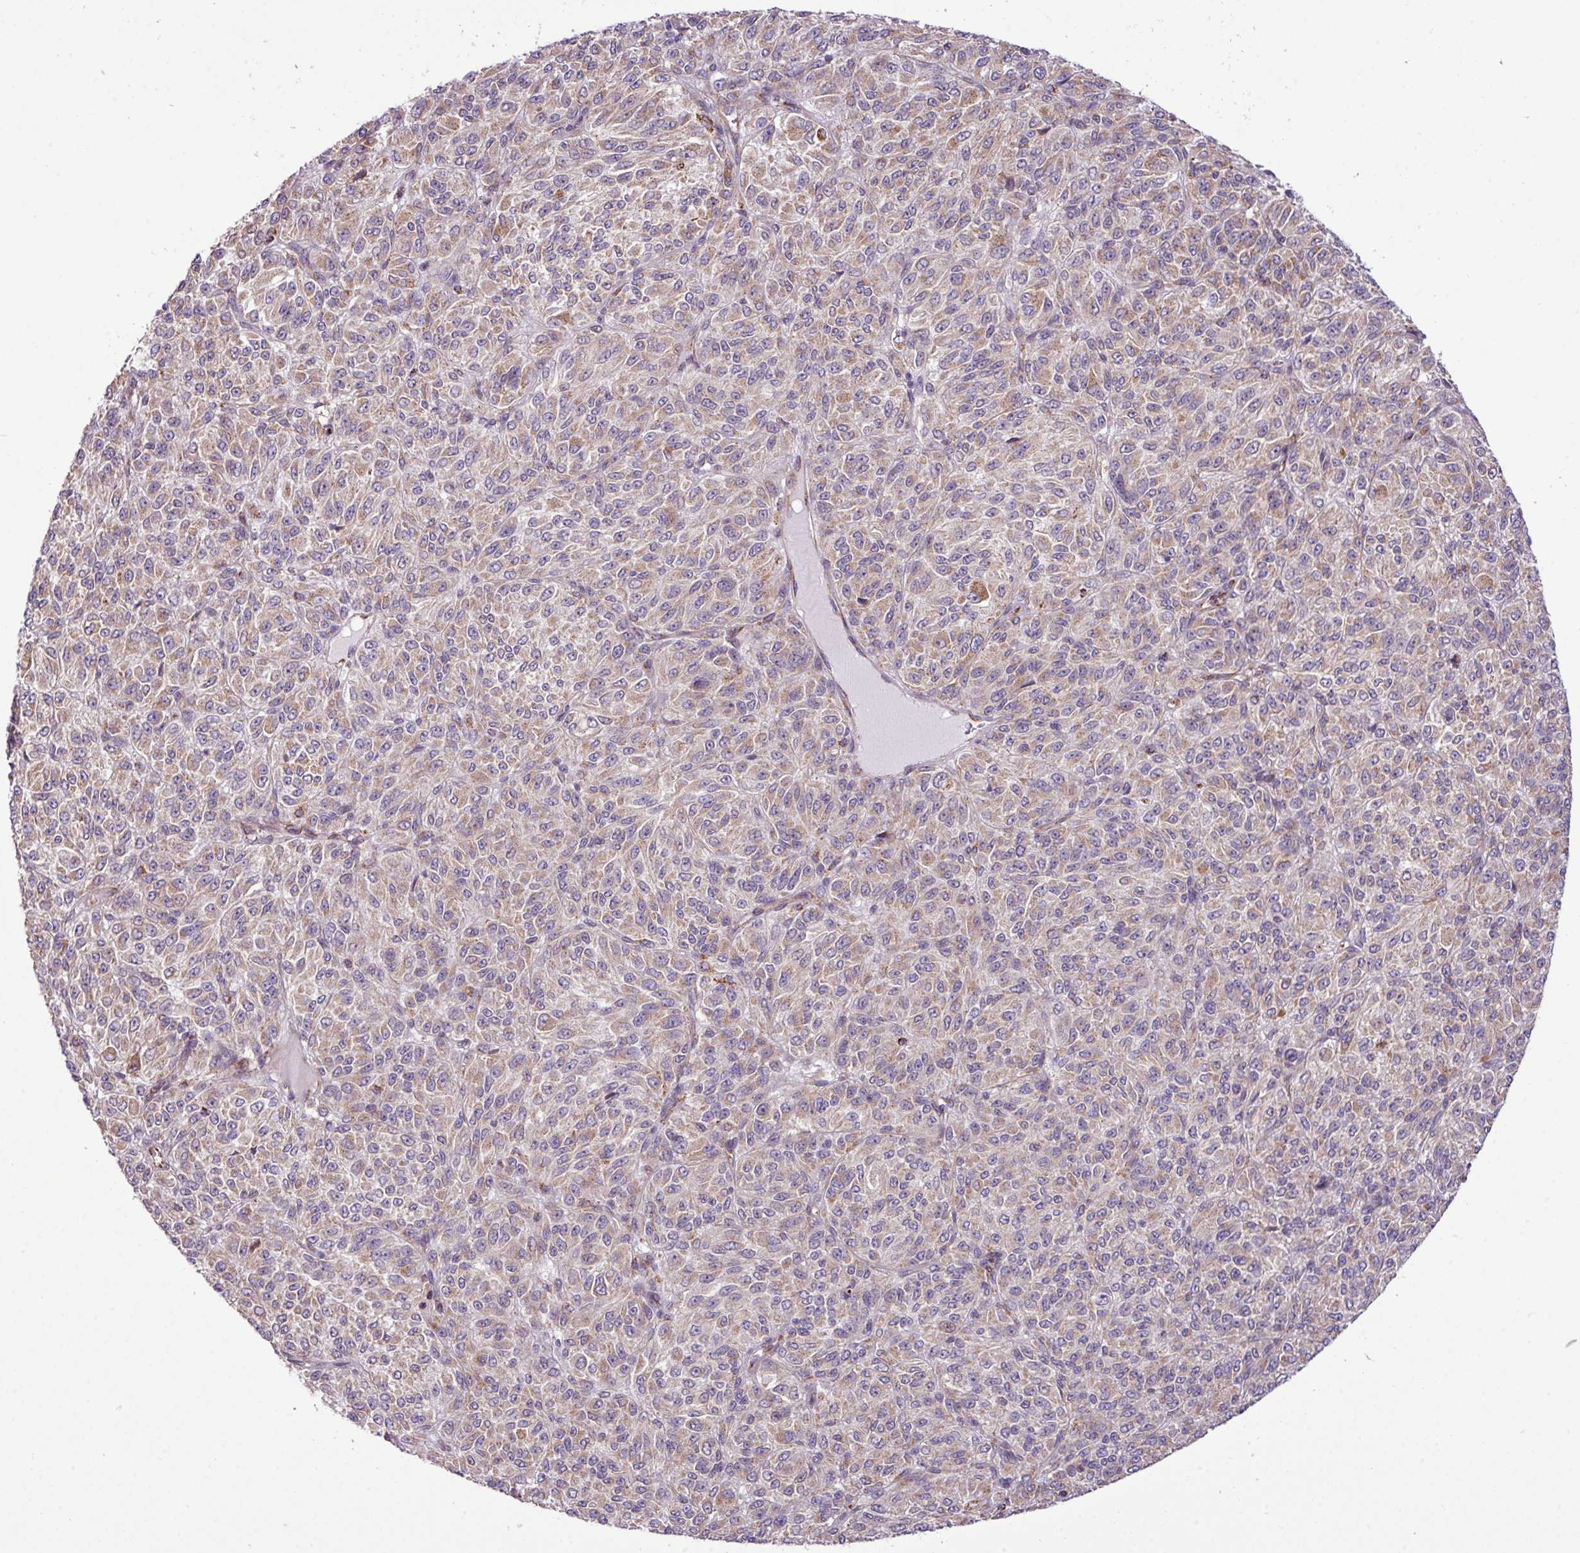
{"staining": {"intensity": "weak", "quantity": ">75%", "location": "cytoplasmic/membranous"}, "tissue": "melanoma", "cell_type": "Tumor cells", "image_type": "cancer", "snomed": [{"axis": "morphology", "description": "Malignant melanoma, Metastatic site"}, {"axis": "topography", "description": "Brain"}], "caption": "Weak cytoplasmic/membranous expression is seen in about >75% of tumor cells in malignant melanoma (metastatic site). (brown staining indicates protein expression, while blue staining denotes nuclei).", "gene": "ZNF569", "patient": {"sex": "female", "age": 56}}